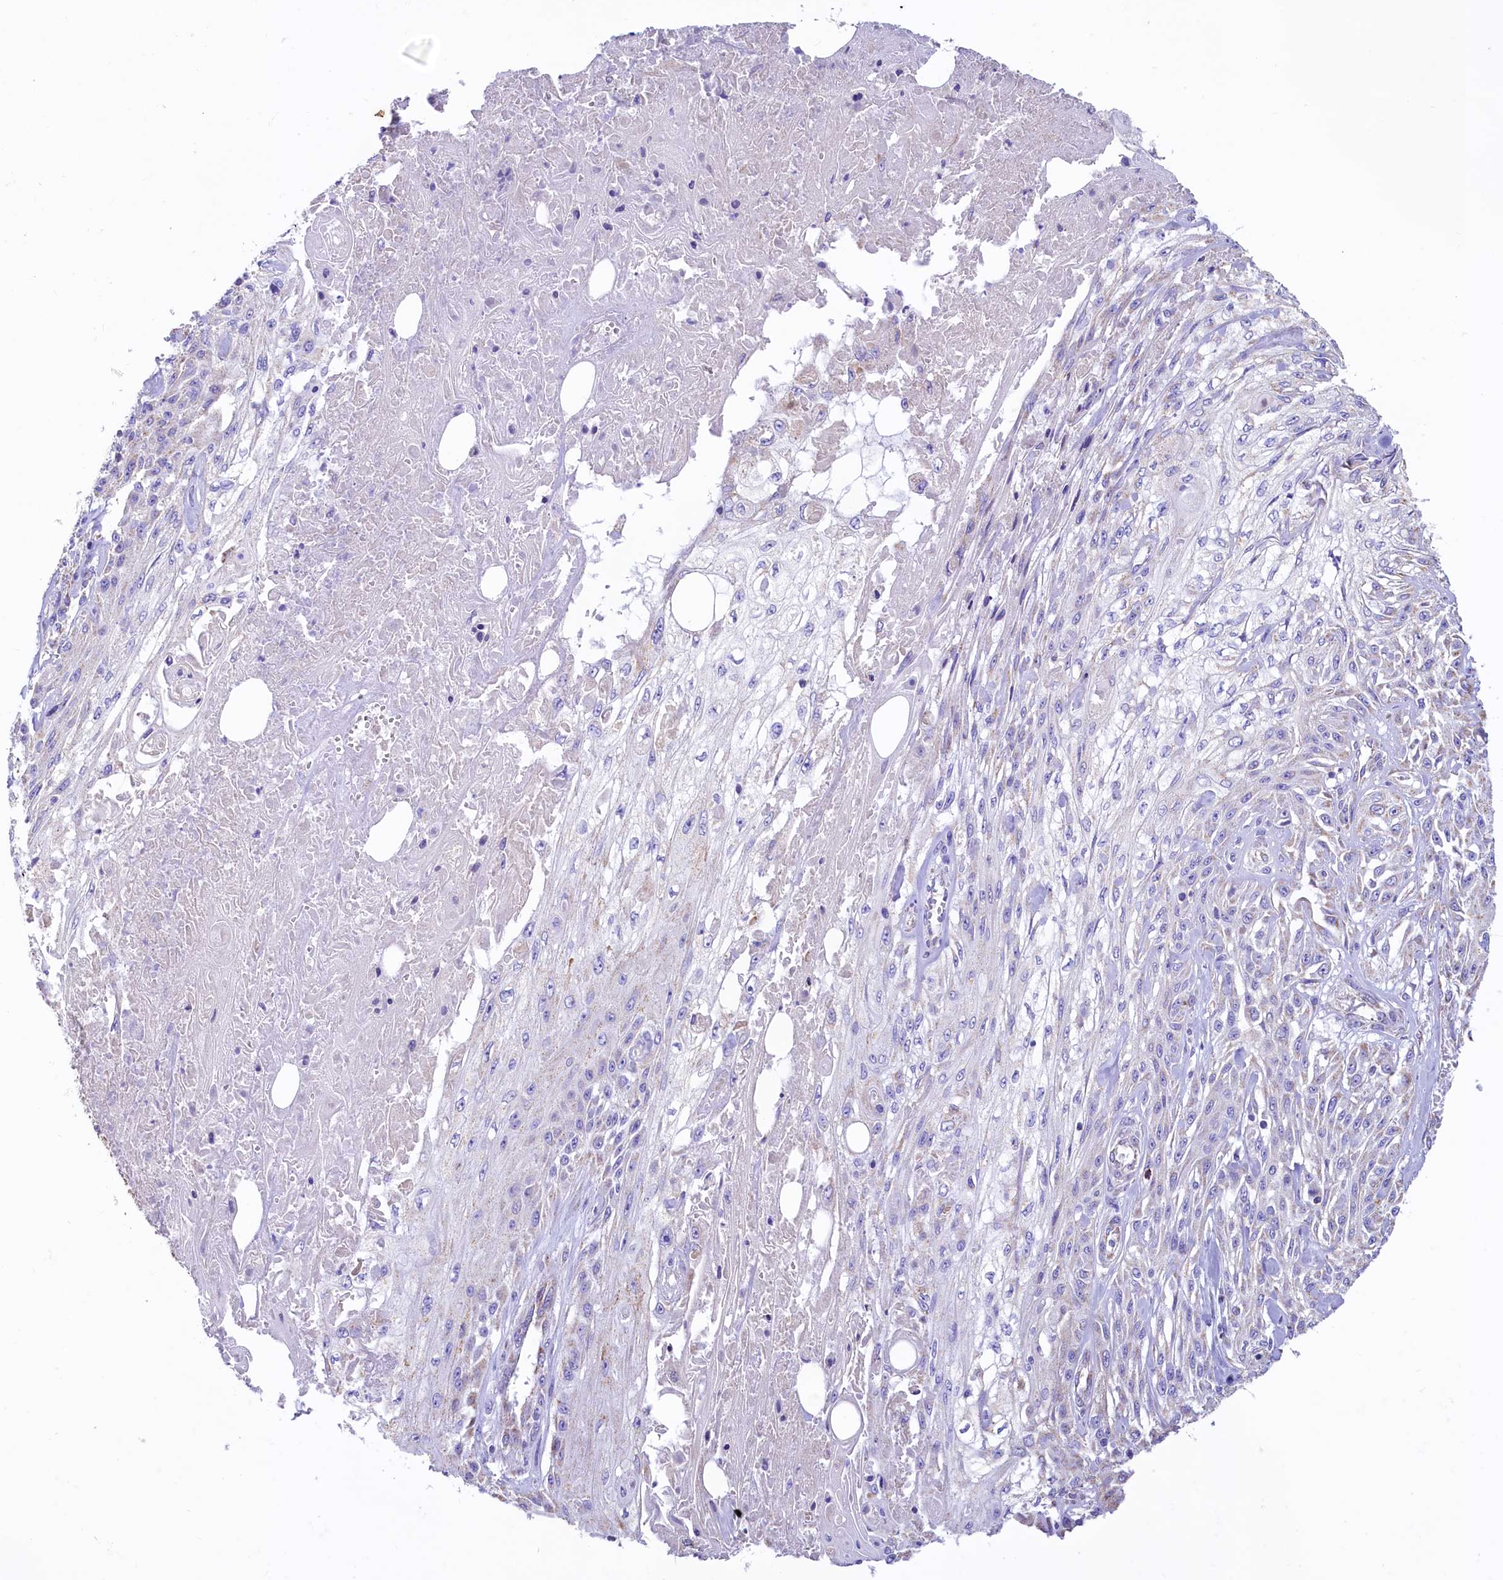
{"staining": {"intensity": "weak", "quantity": "25%-75%", "location": "cytoplasmic/membranous"}, "tissue": "skin cancer", "cell_type": "Tumor cells", "image_type": "cancer", "snomed": [{"axis": "morphology", "description": "Squamous cell carcinoma, NOS"}, {"axis": "morphology", "description": "Squamous cell carcinoma, metastatic, NOS"}, {"axis": "topography", "description": "Skin"}, {"axis": "topography", "description": "Lymph node"}], "caption": "Immunohistochemical staining of skin cancer (squamous cell carcinoma) demonstrates weak cytoplasmic/membranous protein staining in approximately 25%-75% of tumor cells. The staining was performed using DAB, with brown indicating positive protein expression. Nuclei are stained blue with hematoxylin.", "gene": "IDH3A", "patient": {"sex": "male", "age": 75}}